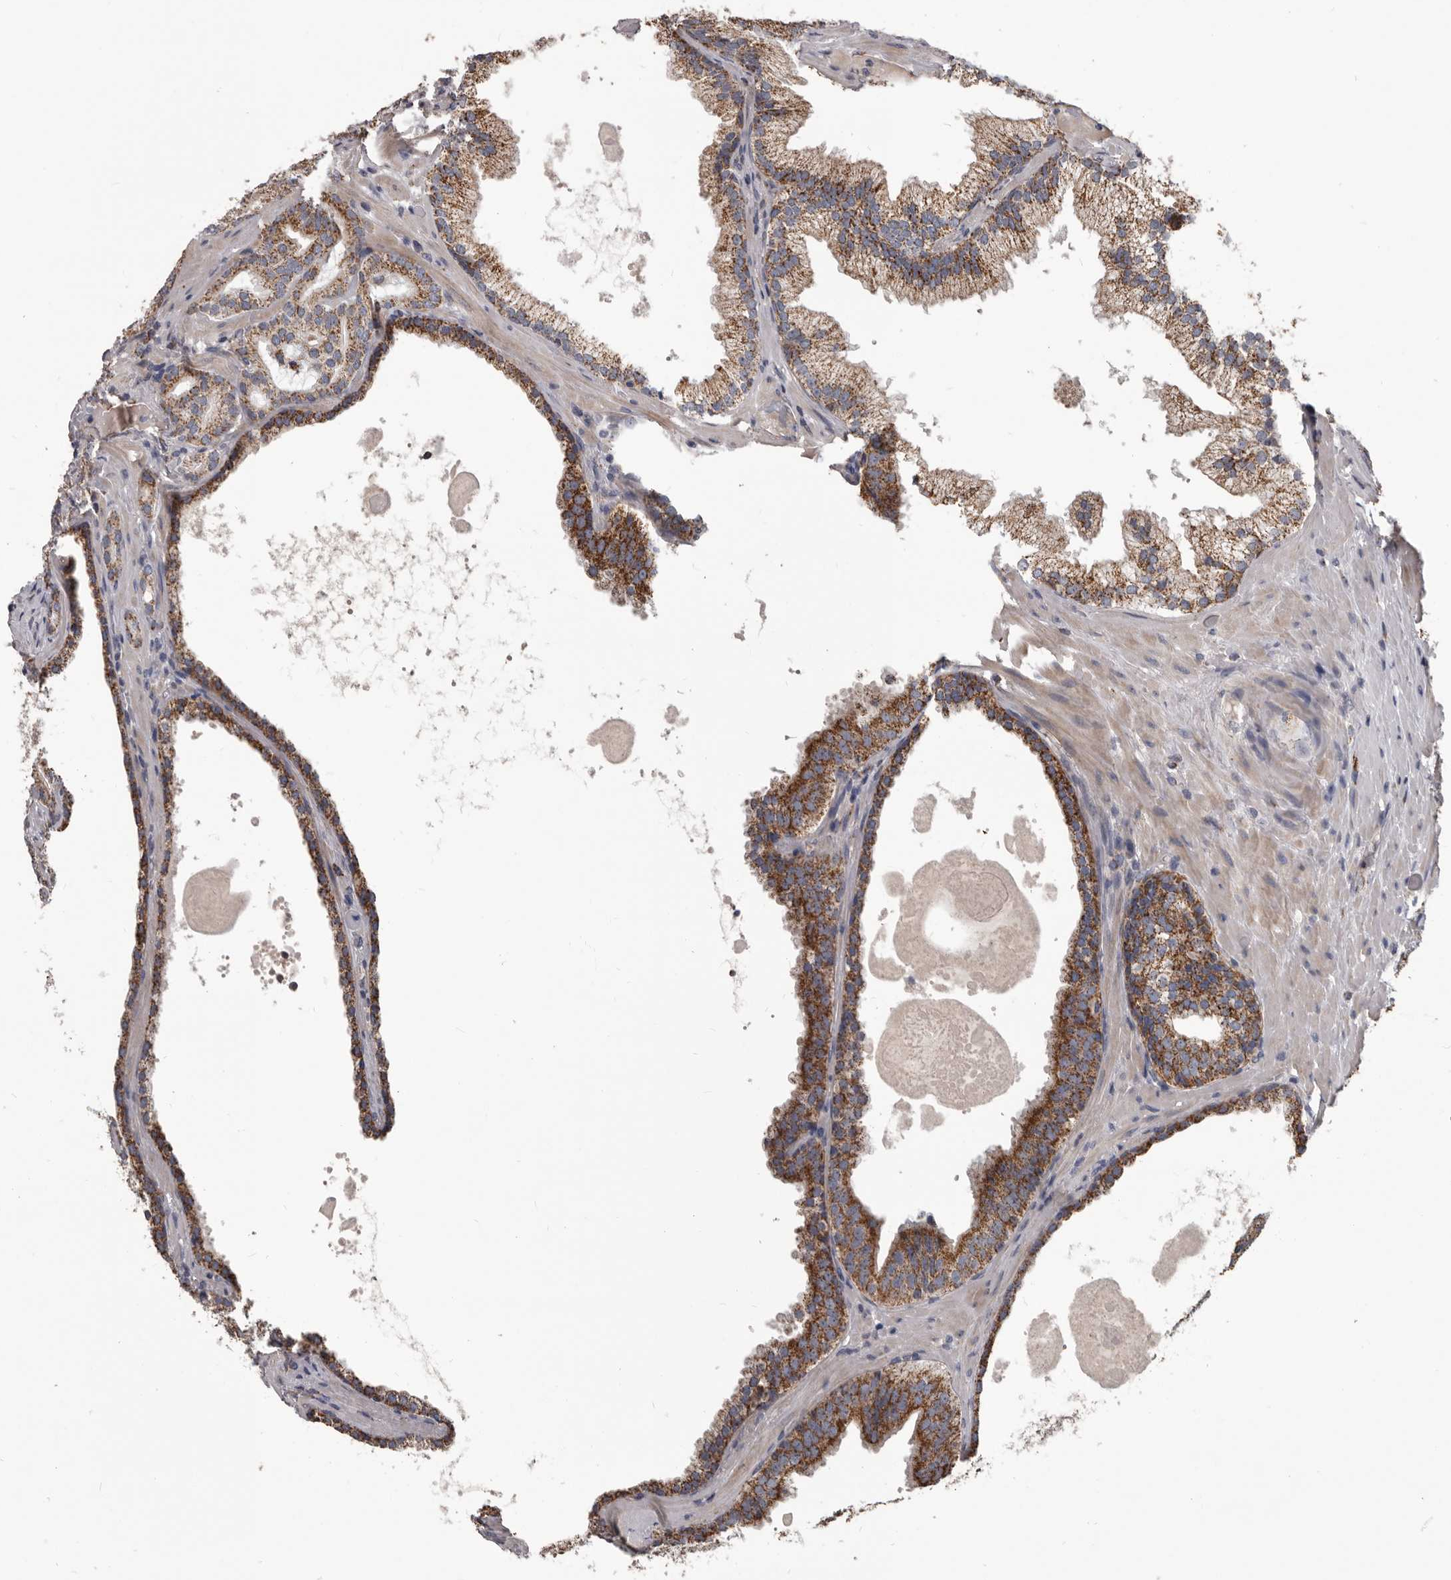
{"staining": {"intensity": "moderate", "quantity": ">75%", "location": "cytoplasmic/membranous"}, "tissue": "prostate cancer", "cell_type": "Tumor cells", "image_type": "cancer", "snomed": [{"axis": "morphology", "description": "Normal morphology"}, {"axis": "morphology", "description": "Adenocarcinoma, Low grade"}, {"axis": "topography", "description": "Prostate"}], "caption": "The immunohistochemical stain labels moderate cytoplasmic/membranous positivity in tumor cells of prostate cancer (low-grade adenocarcinoma) tissue. (Stains: DAB in brown, nuclei in blue, Microscopy: brightfield microscopy at high magnification).", "gene": "ALDH5A1", "patient": {"sex": "male", "age": 72}}